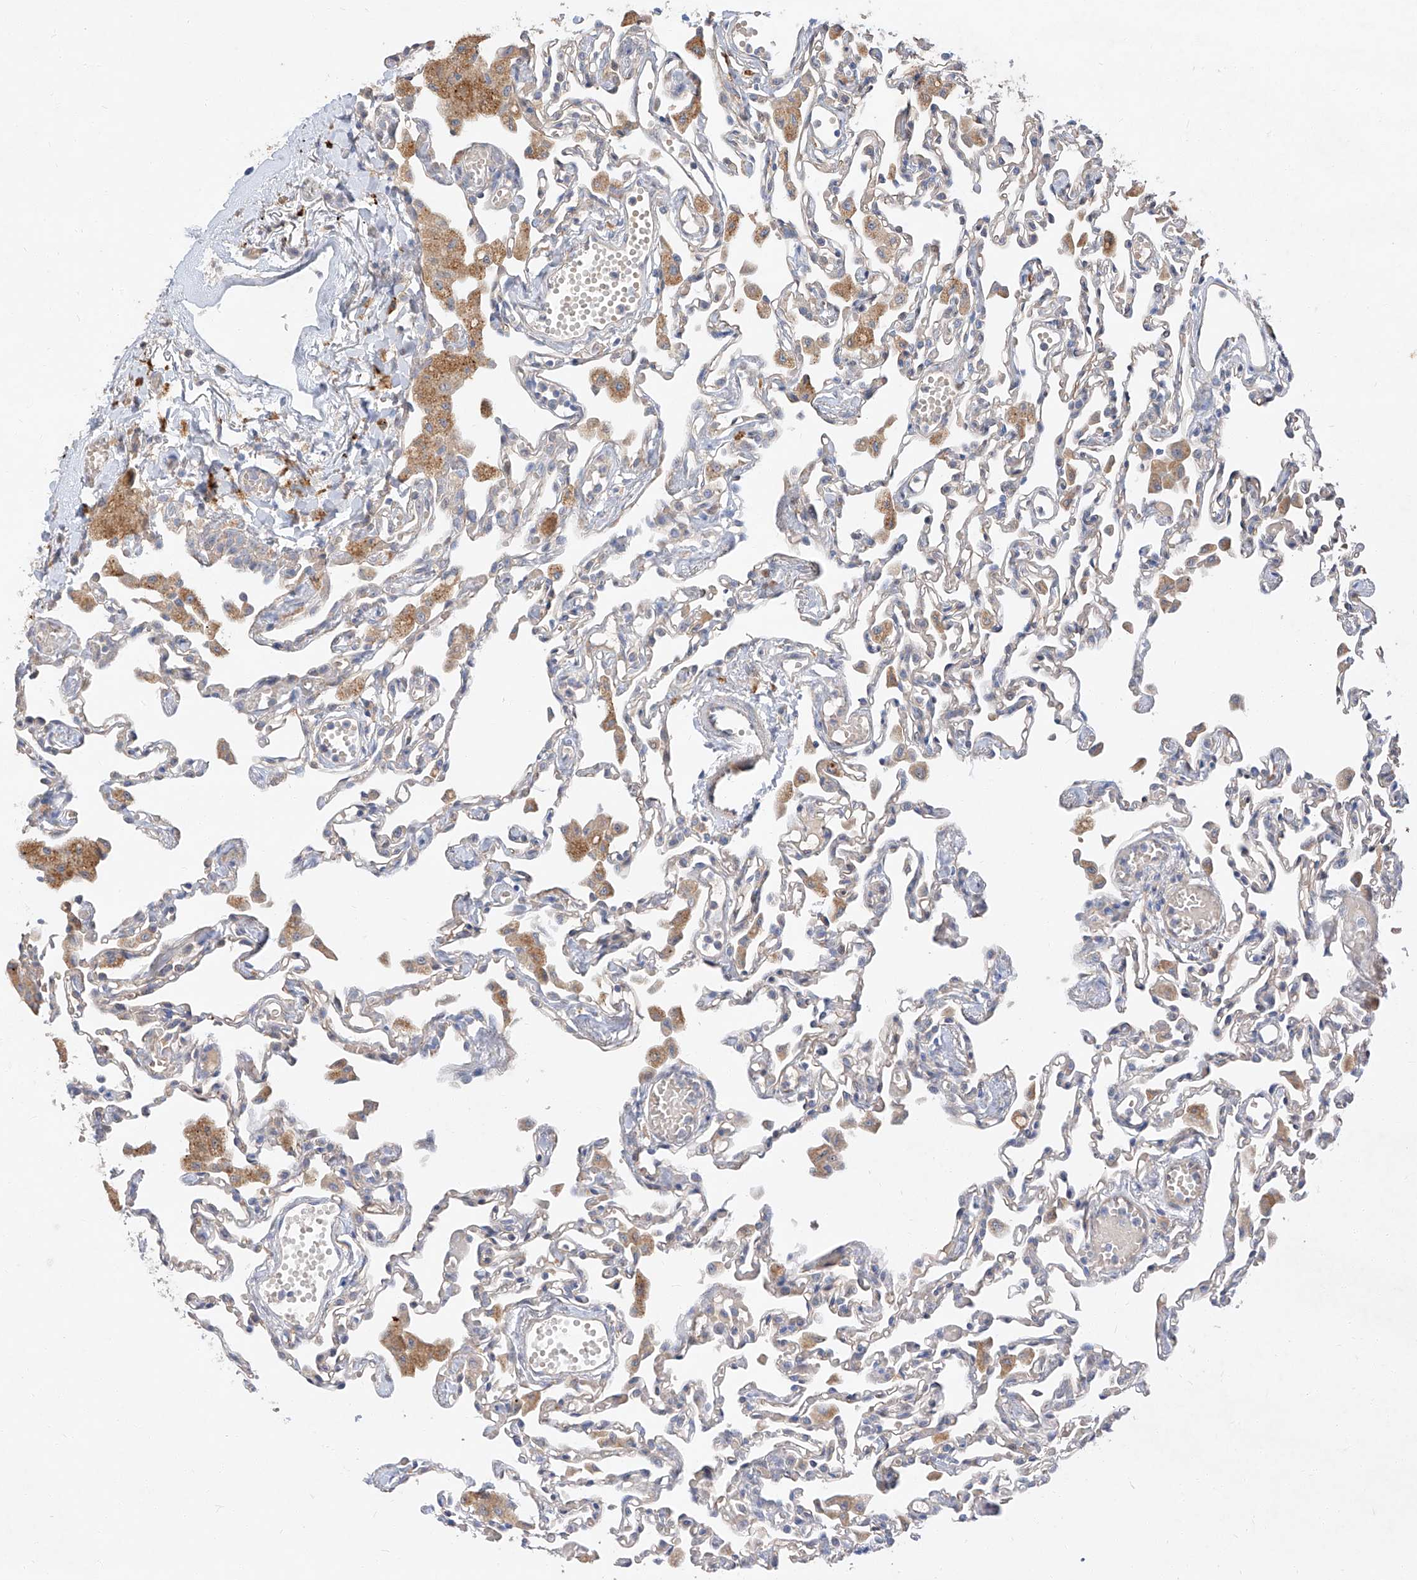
{"staining": {"intensity": "negative", "quantity": "none", "location": "none"}, "tissue": "lung", "cell_type": "Alveolar cells", "image_type": "normal", "snomed": [{"axis": "morphology", "description": "Normal tissue, NOS"}, {"axis": "topography", "description": "Bronchus"}, {"axis": "topography", "description": "Lung"}], "caption": "Immunohistochemical staining of unremarkable human lung exhibits no significant staining in alveolar cells.", "gene": "DIRAS3", "patient": {"sex": "female", "age": 49}}